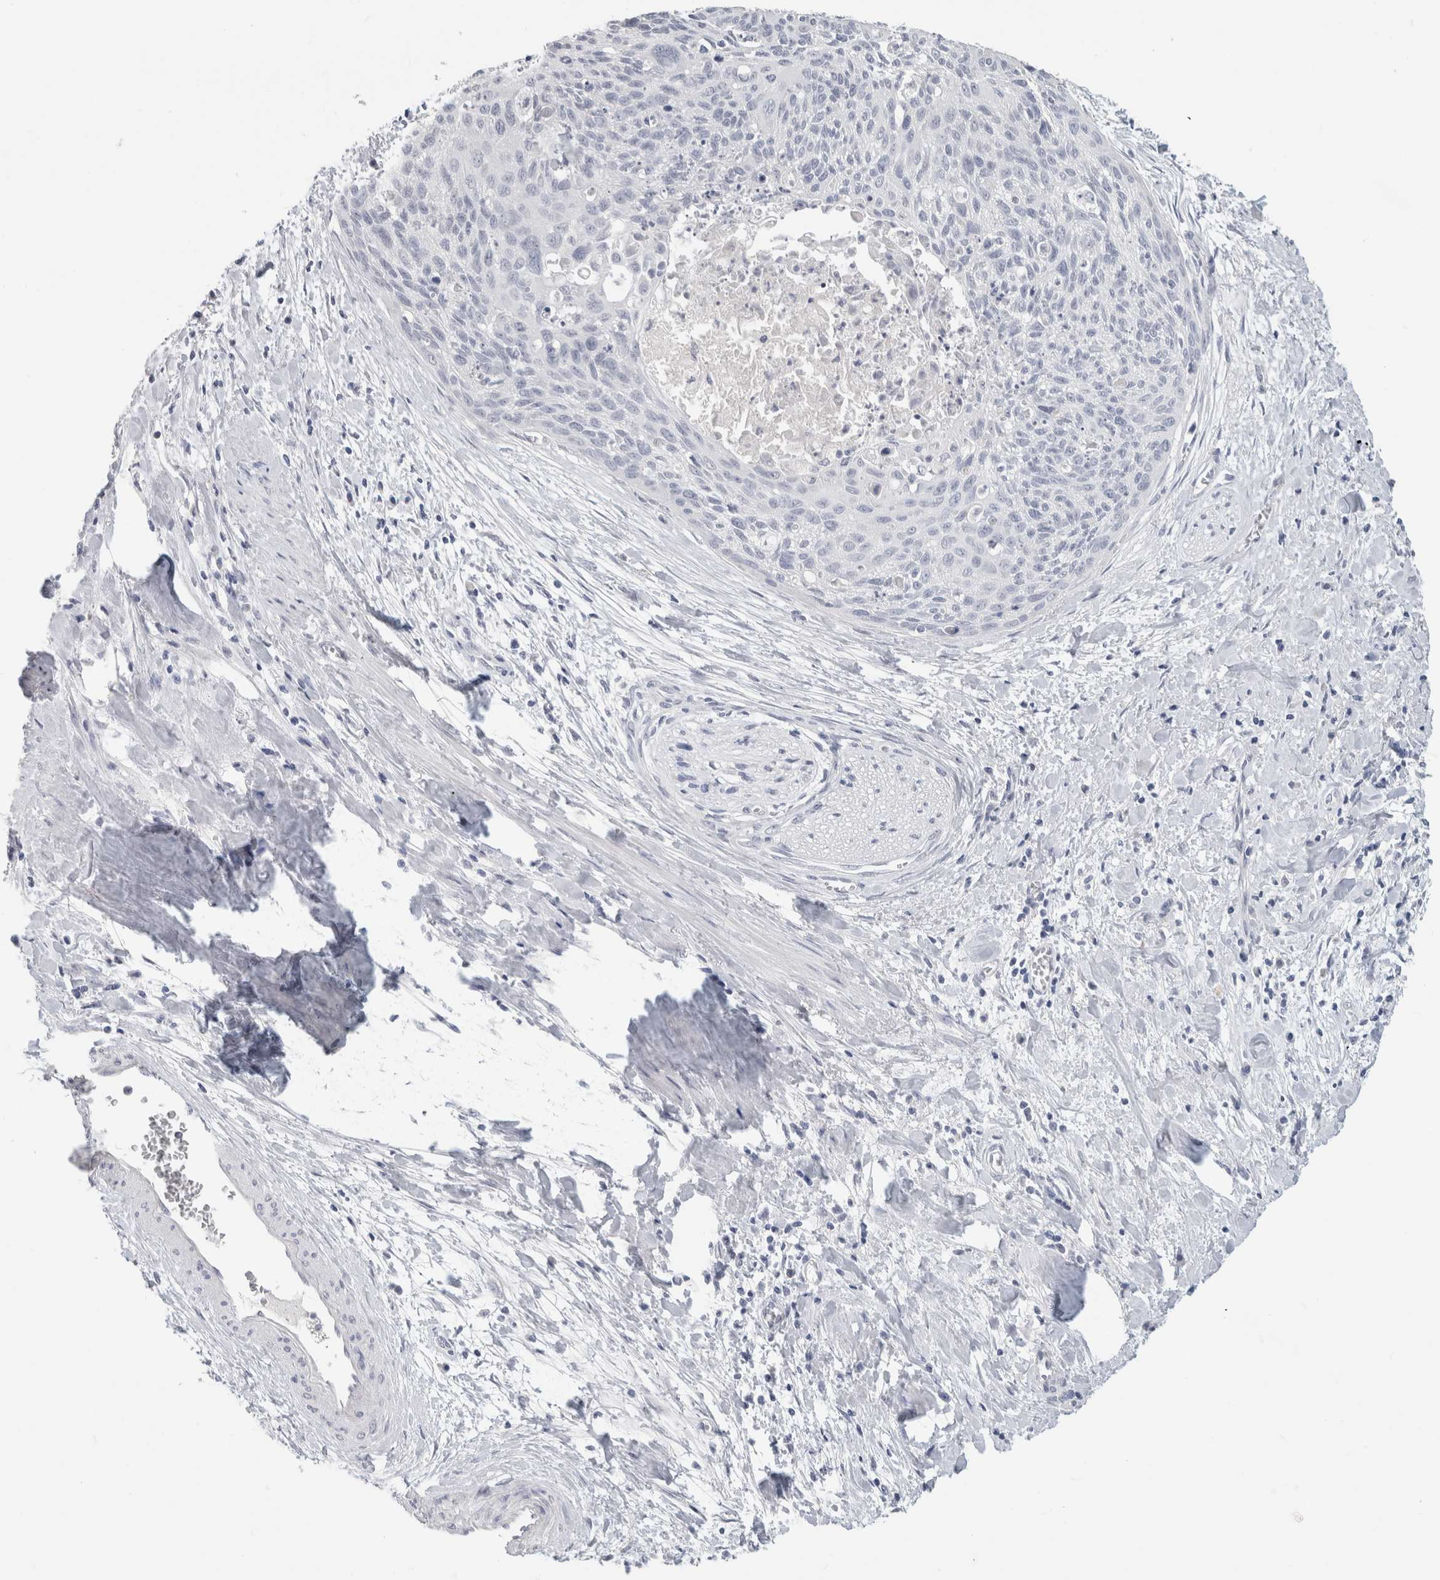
{"staining": {"intensity": "negative", "quantity": "none", "location": "none"}, "tissue": "cervical cancer", "cell_type": "Tumor cells", "image_type": "cancer", "snomed": [{"axis": "morphology", "description": "Squamous cell carcinoma, NOS"}, {"axis": "topography", "description": "Cervix"}], "caption": "IHC micrograph of neoplastic tissue: cervical cancer (squamous cell carcinoma) stained with DAB (3,3'-diaminobenzidine) shows no significant protein positivity in tumor cells.", "gene": "SLC6A1", "patient": {"sex": "female", "age": 55}}